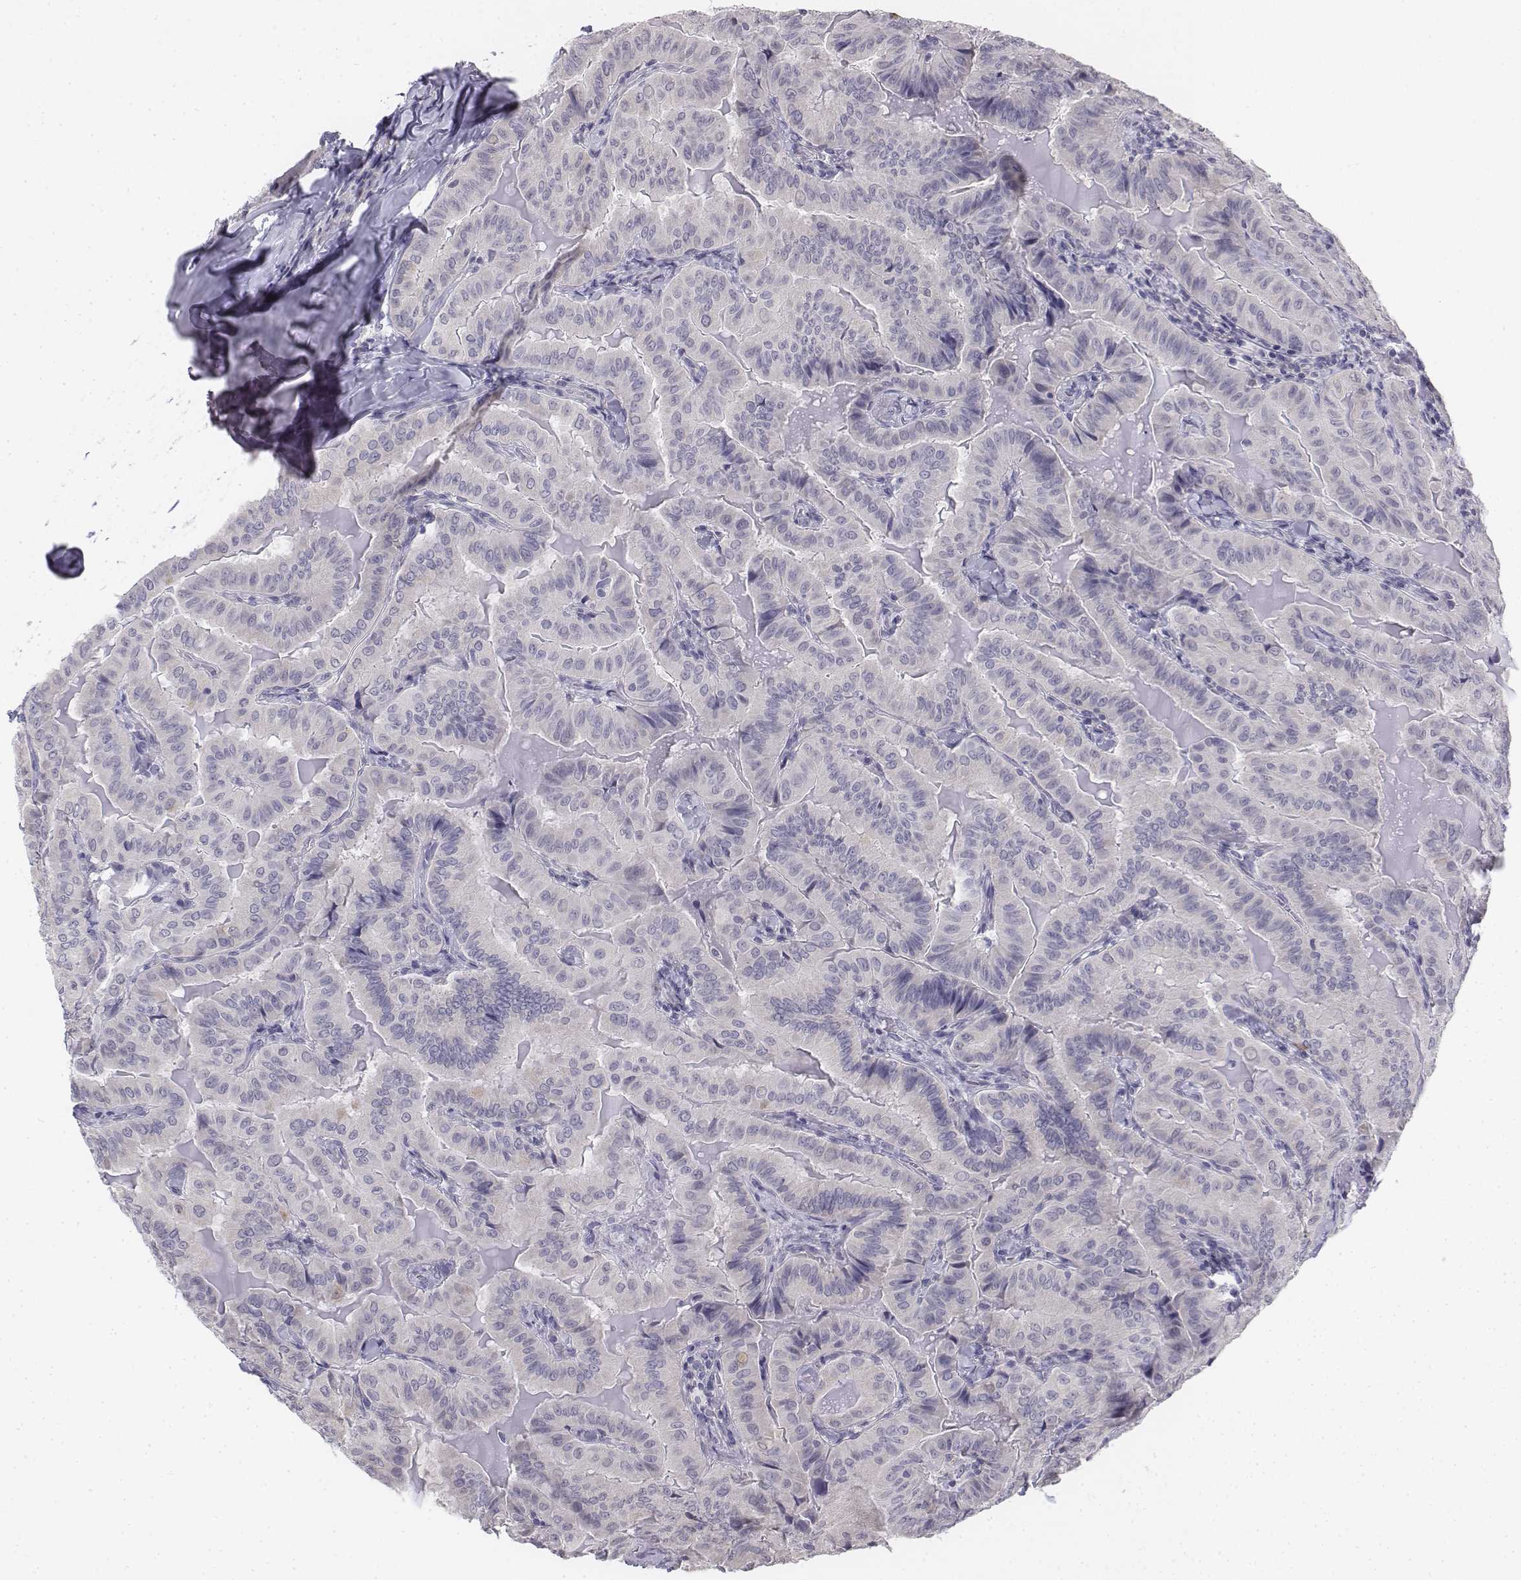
{"staining": {"intensity": "negative", "quantity": "none", "location": "none"}, "tissue": "thyroid cancer", "cell_type": "Tumor cells", "image_type": "cancer", "snomed": [{"axis": "morphology", "description": "Papillary adenocarcinoma, NOS"}, {"axis": "topography", "description": "Thyroid gland"}], "caption": "Immunohistochemistry (IHC) histopathology image of thyroid cancer (papillary adenocarcinoma) stained for a protein (brown), which demonstrates no positivity in tumor cells.", "gene": "PENK", "patient": {"sex": "female", "age": 68}}